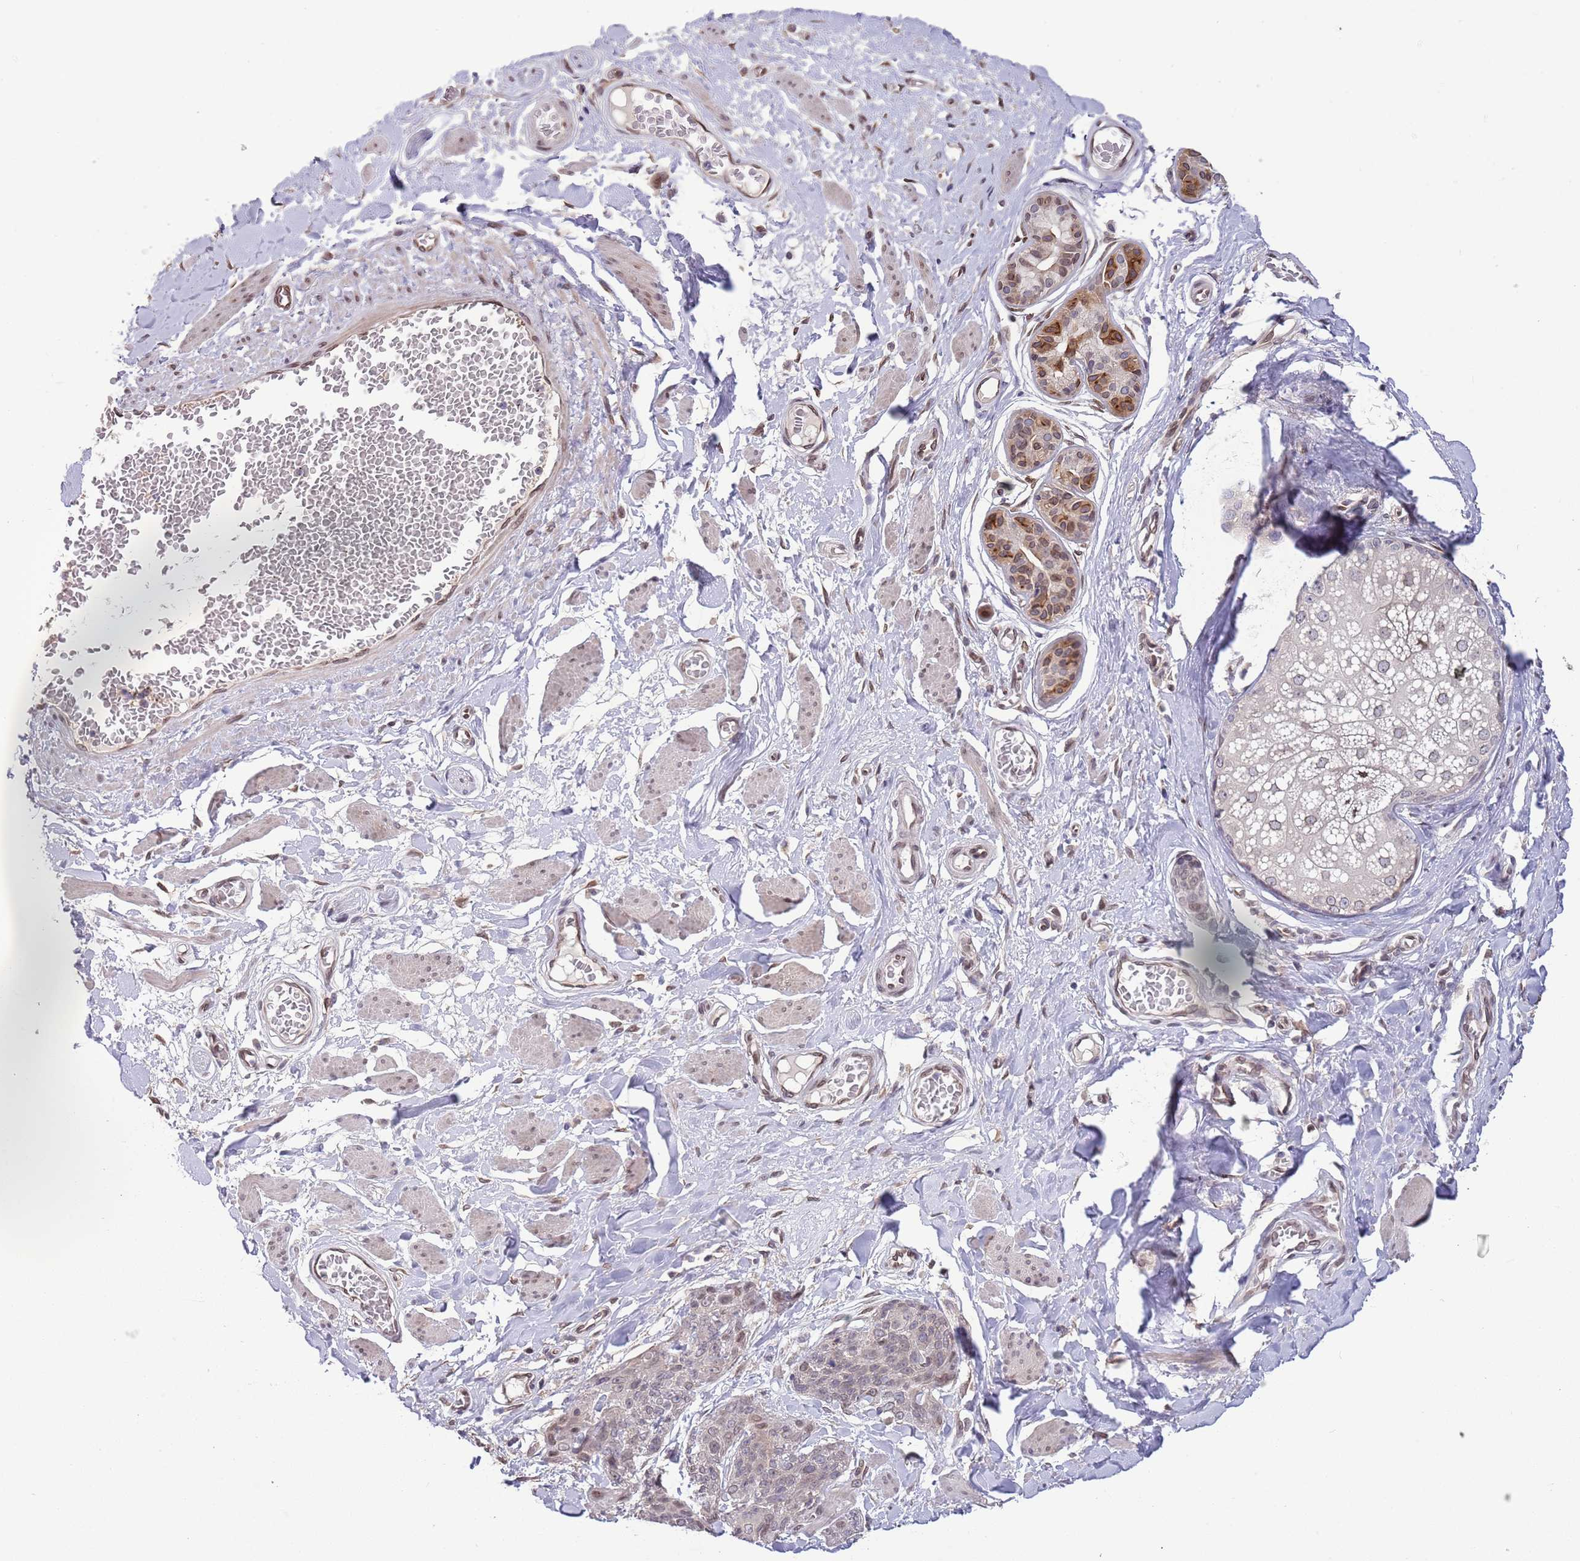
{"staining": {"intensity": "weak", "quantity": "<25%", "location": "nuclear"}, "tissue": "skin cancer", "cell_type": "Tumor cells", "image_type": "cancer", "snomed": [{"axis": "morphology", "description": "Squamous cell carcinoma, NOS"}, {"axis": "topography", "description": "Skin"}, {"axis": "topography", "description": "Vulva"}], "caption": "Tumor cells are negative for brown protein staining in squamous cell carcinoma (skin).", "gene": "ZNF665", "patient": {"sex": "female", "age": 85}}